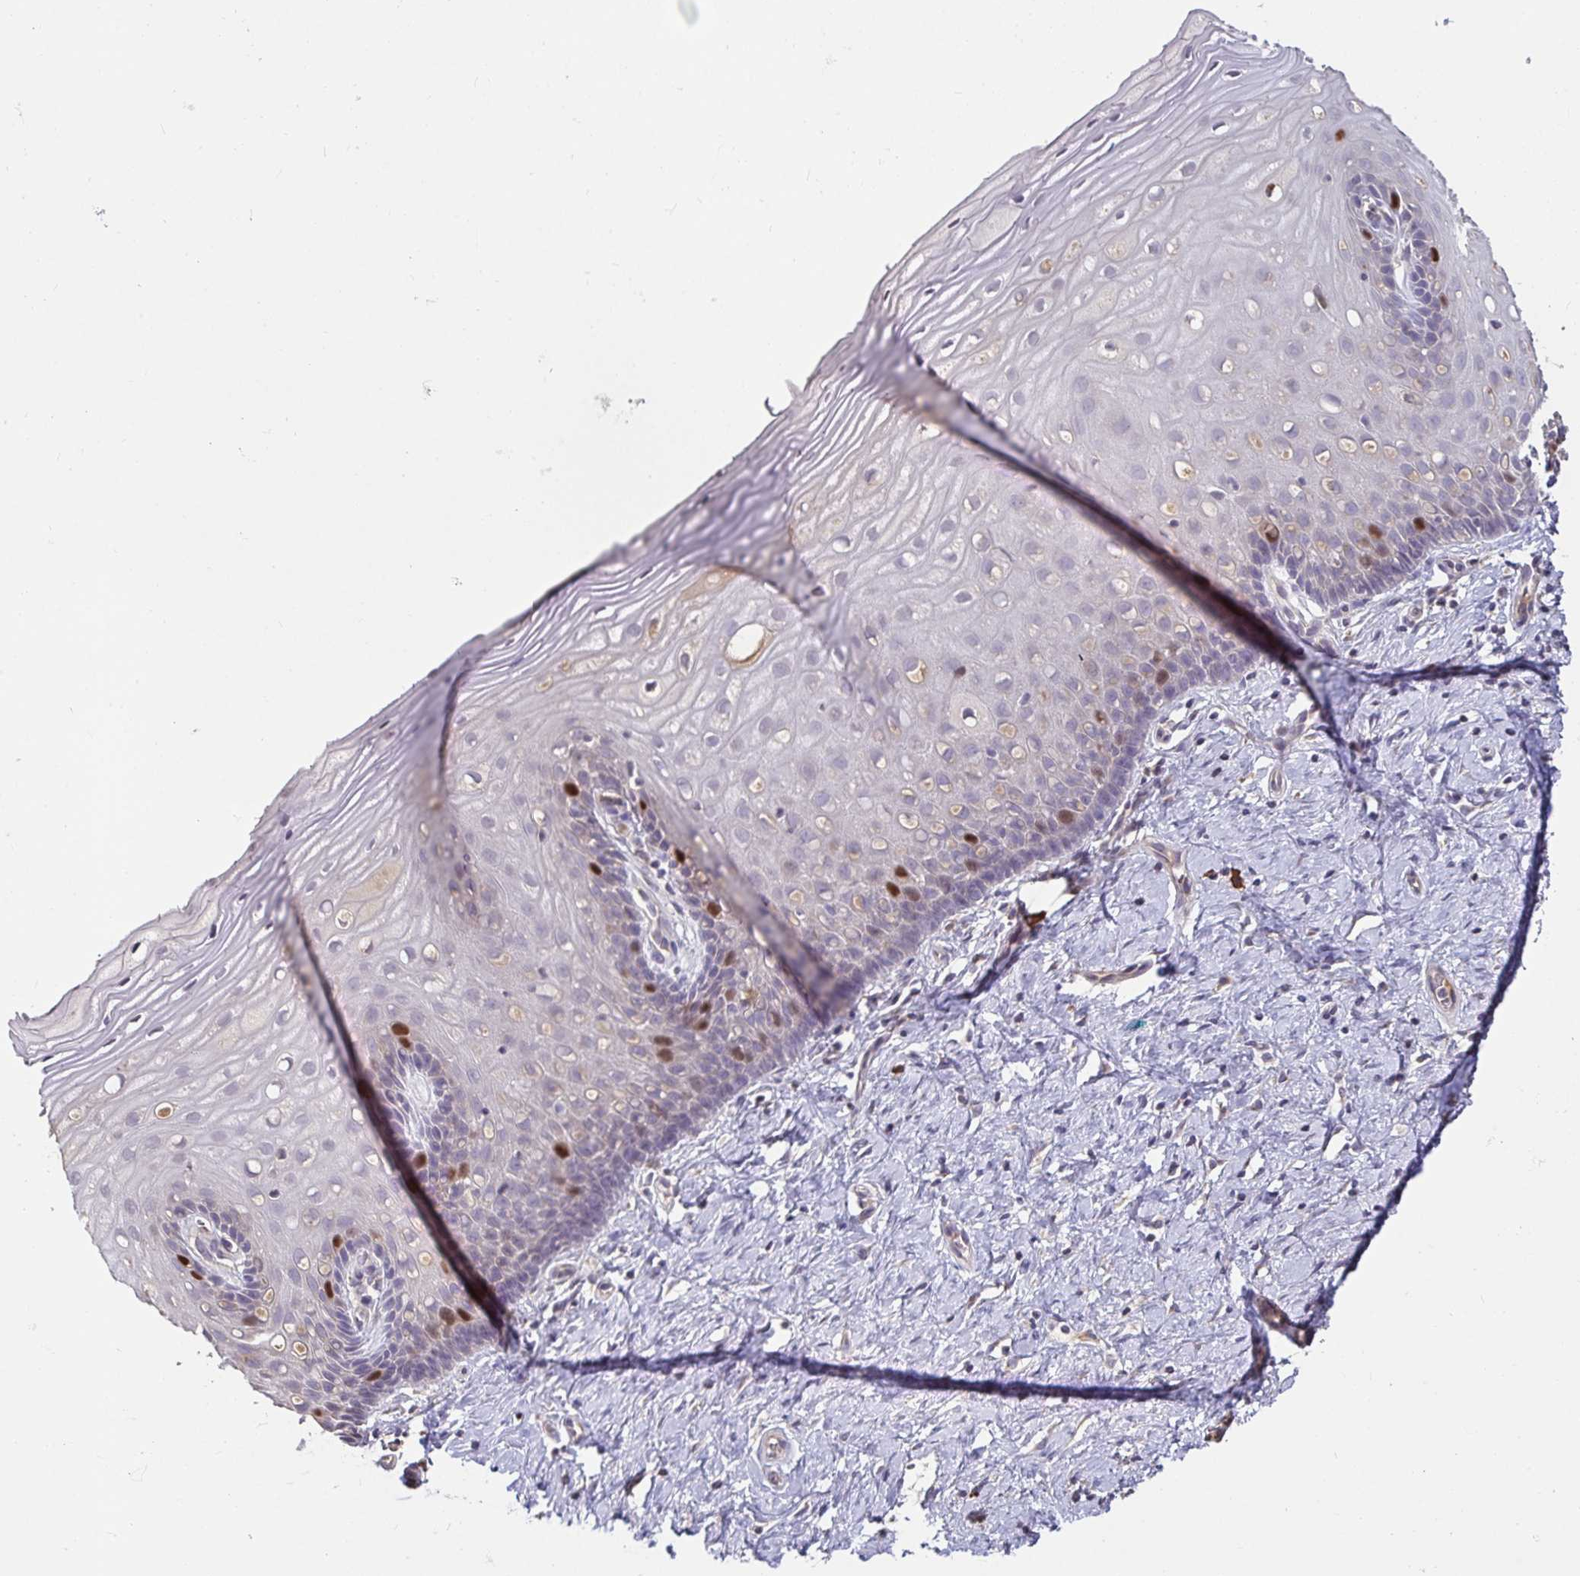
{"staining": {"intensity": "negative", "quantity": "none", "location": "none"}, "tissue": "cervix", "cell_type": "Glandular cells", "image_type": "normal", "snomed": [{"axis": "morphology", "description": "Normal tissue, NOS"}, {"axis": "topography", "description": "Cervix"}], "caption": "This is a image of immunohistochemistry staining of benign cervix, which shows no positivity in glandular cells. (DAB immunohistochemistry with hematoxylin counter stain).", "gene": "ANLN", "patient": {"sex": "female", "age": 37}}